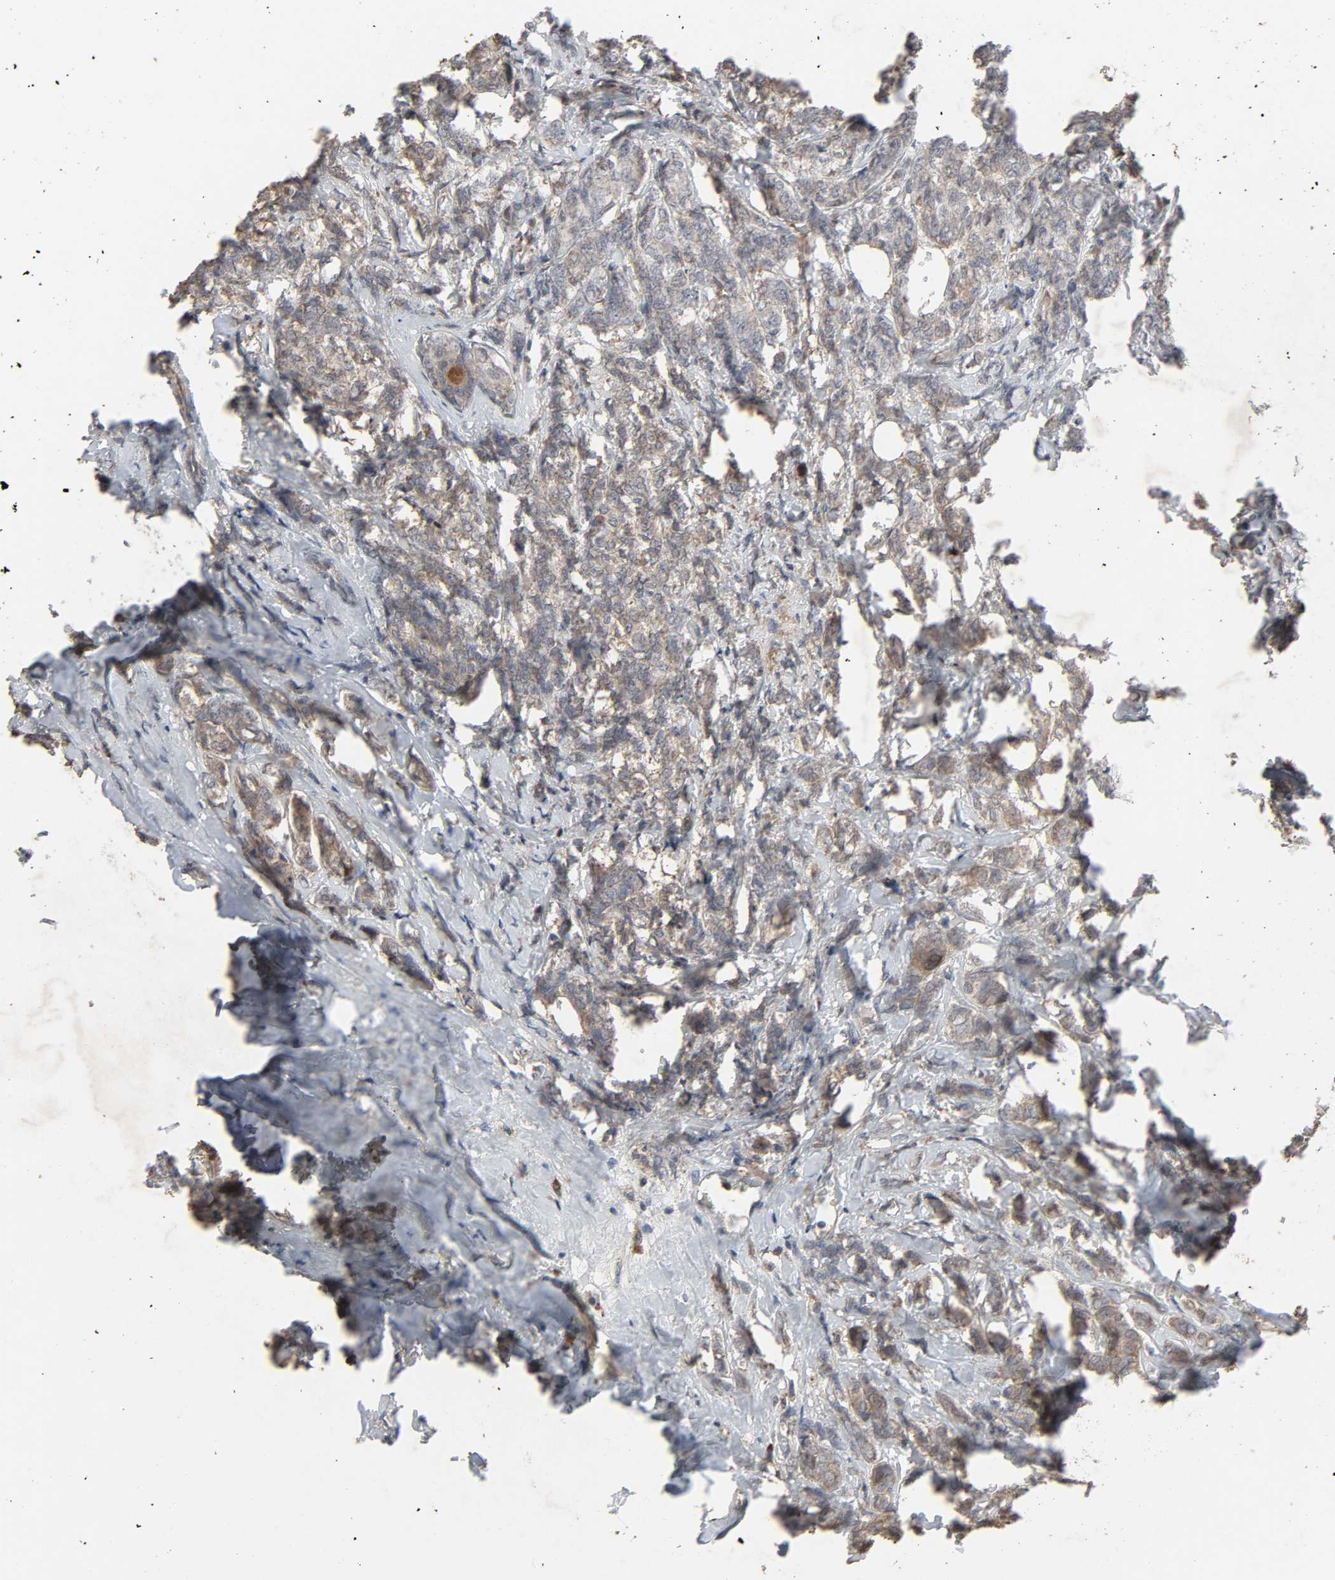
{"staining": {"intensity": "weak", "quantity": ">75%", "location": "cytoplasmic/membranous"}, "tissue": "breast cancer", "cell_type": "Tumor cells", "image_type": "cancer", "snomed": [{"axis": "morphology", "description": "Lobular carcinoma"}, {"axis": "topography", "description": "Breast"}], "caption": "High-power microscopy captured an immunohistochemistry histopathology image of breast lobular carcinoma, revealing weak cytoplasmic/membranous positivity in about >75% of tumor cells. (DAB IHC with brightfield microscopy, high magnification).", "gene": "ADCY4", "patient": {"sex": "female", "age": 60}}